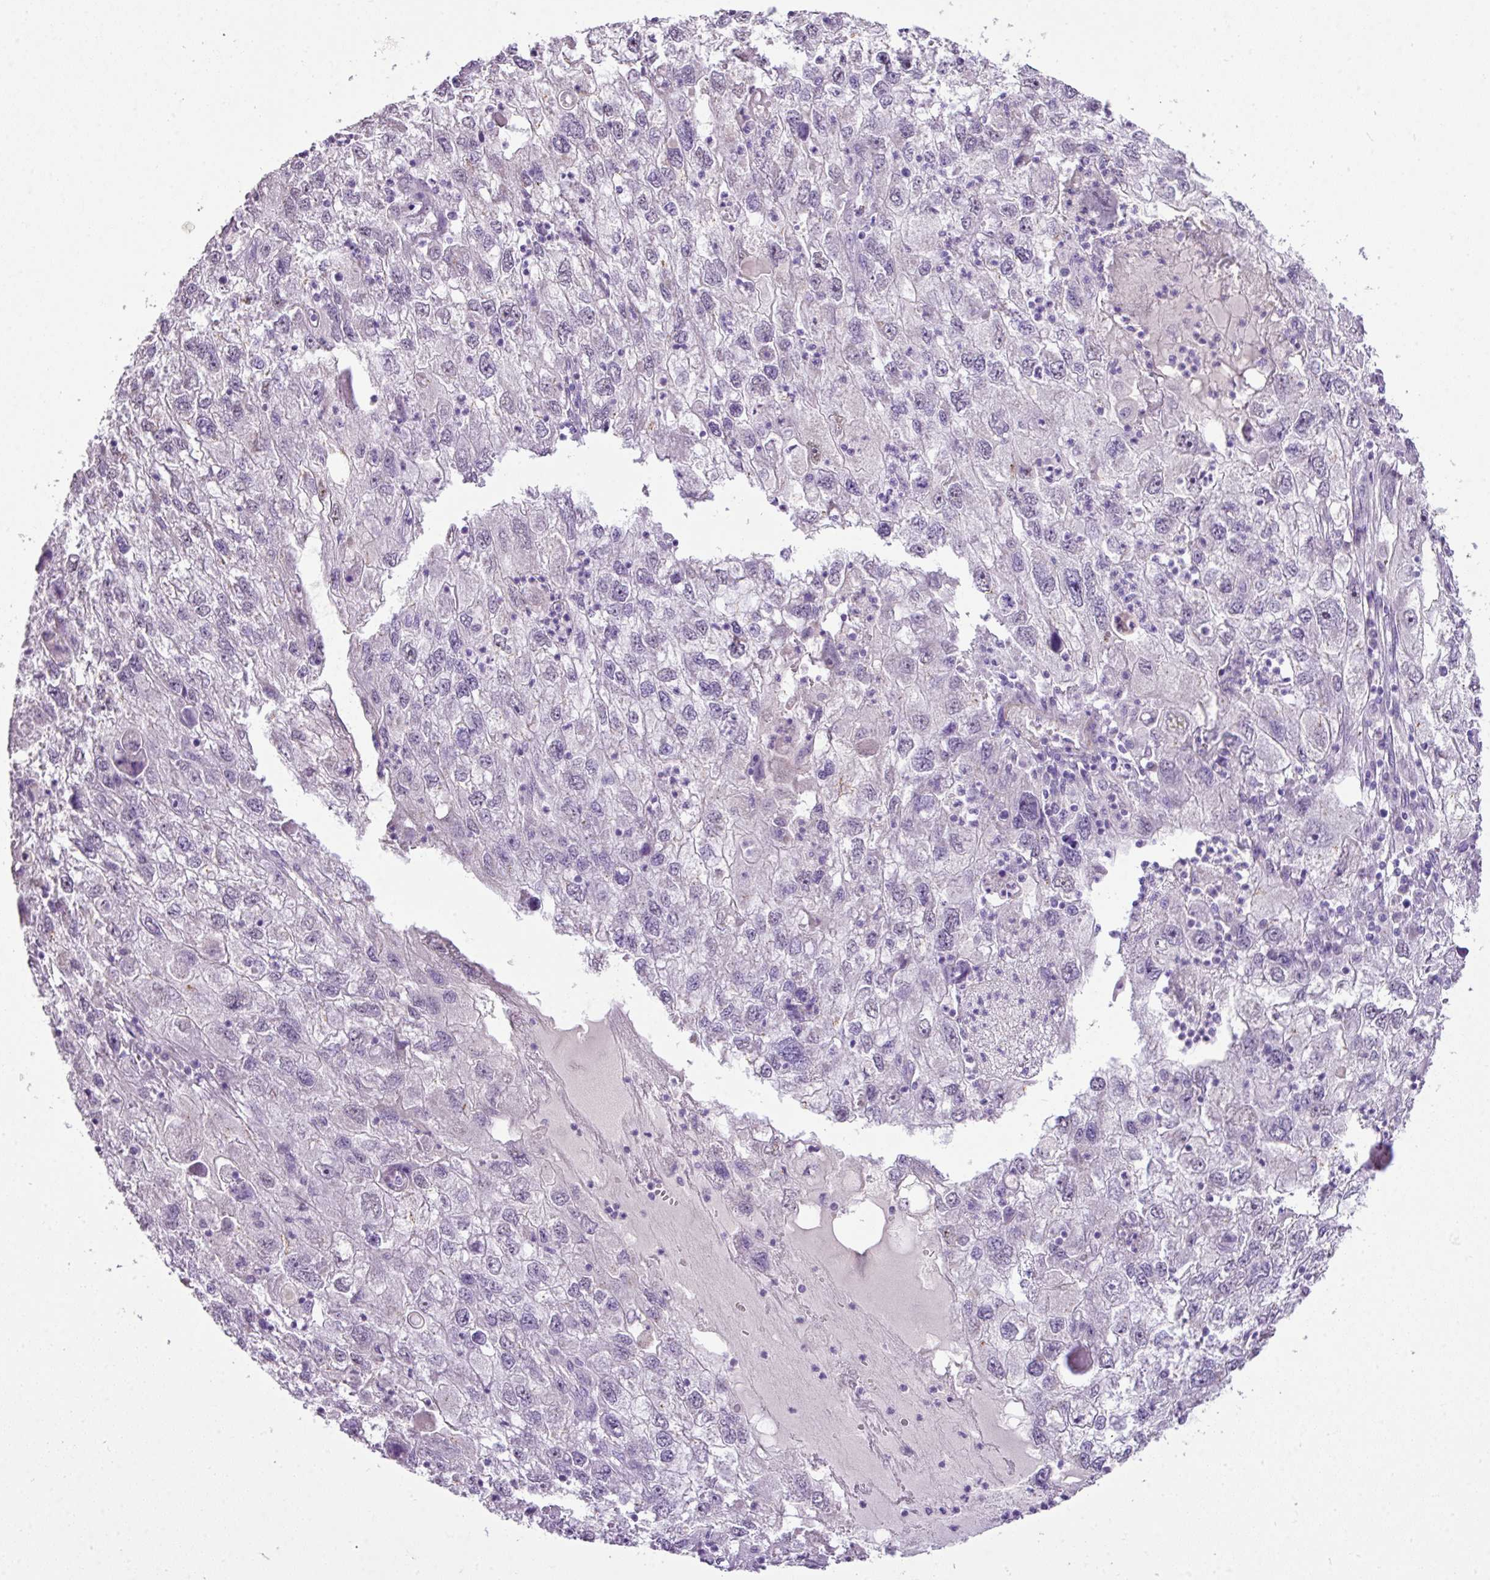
{"staining": {"intensity": "negative", "quantity": "none", "location": "none"}, "tissue": "endometrial cancer", "cell_type": "Tumor cells", "image_type": "cancer", "snomed": [{"axis": "morphology", "description": "Adenocarcinoma, NOS"}, {"axis": "topography", "description": "Endometrium"}], "caption": "The immunohistochemistry (IHC) photomicrograph has no significant positivity in tumor cells of endometrial cancer (adenocarcinoma) tissue.", "gene": "DIP2A", "patient": {"sex": "female", "age": 49}}